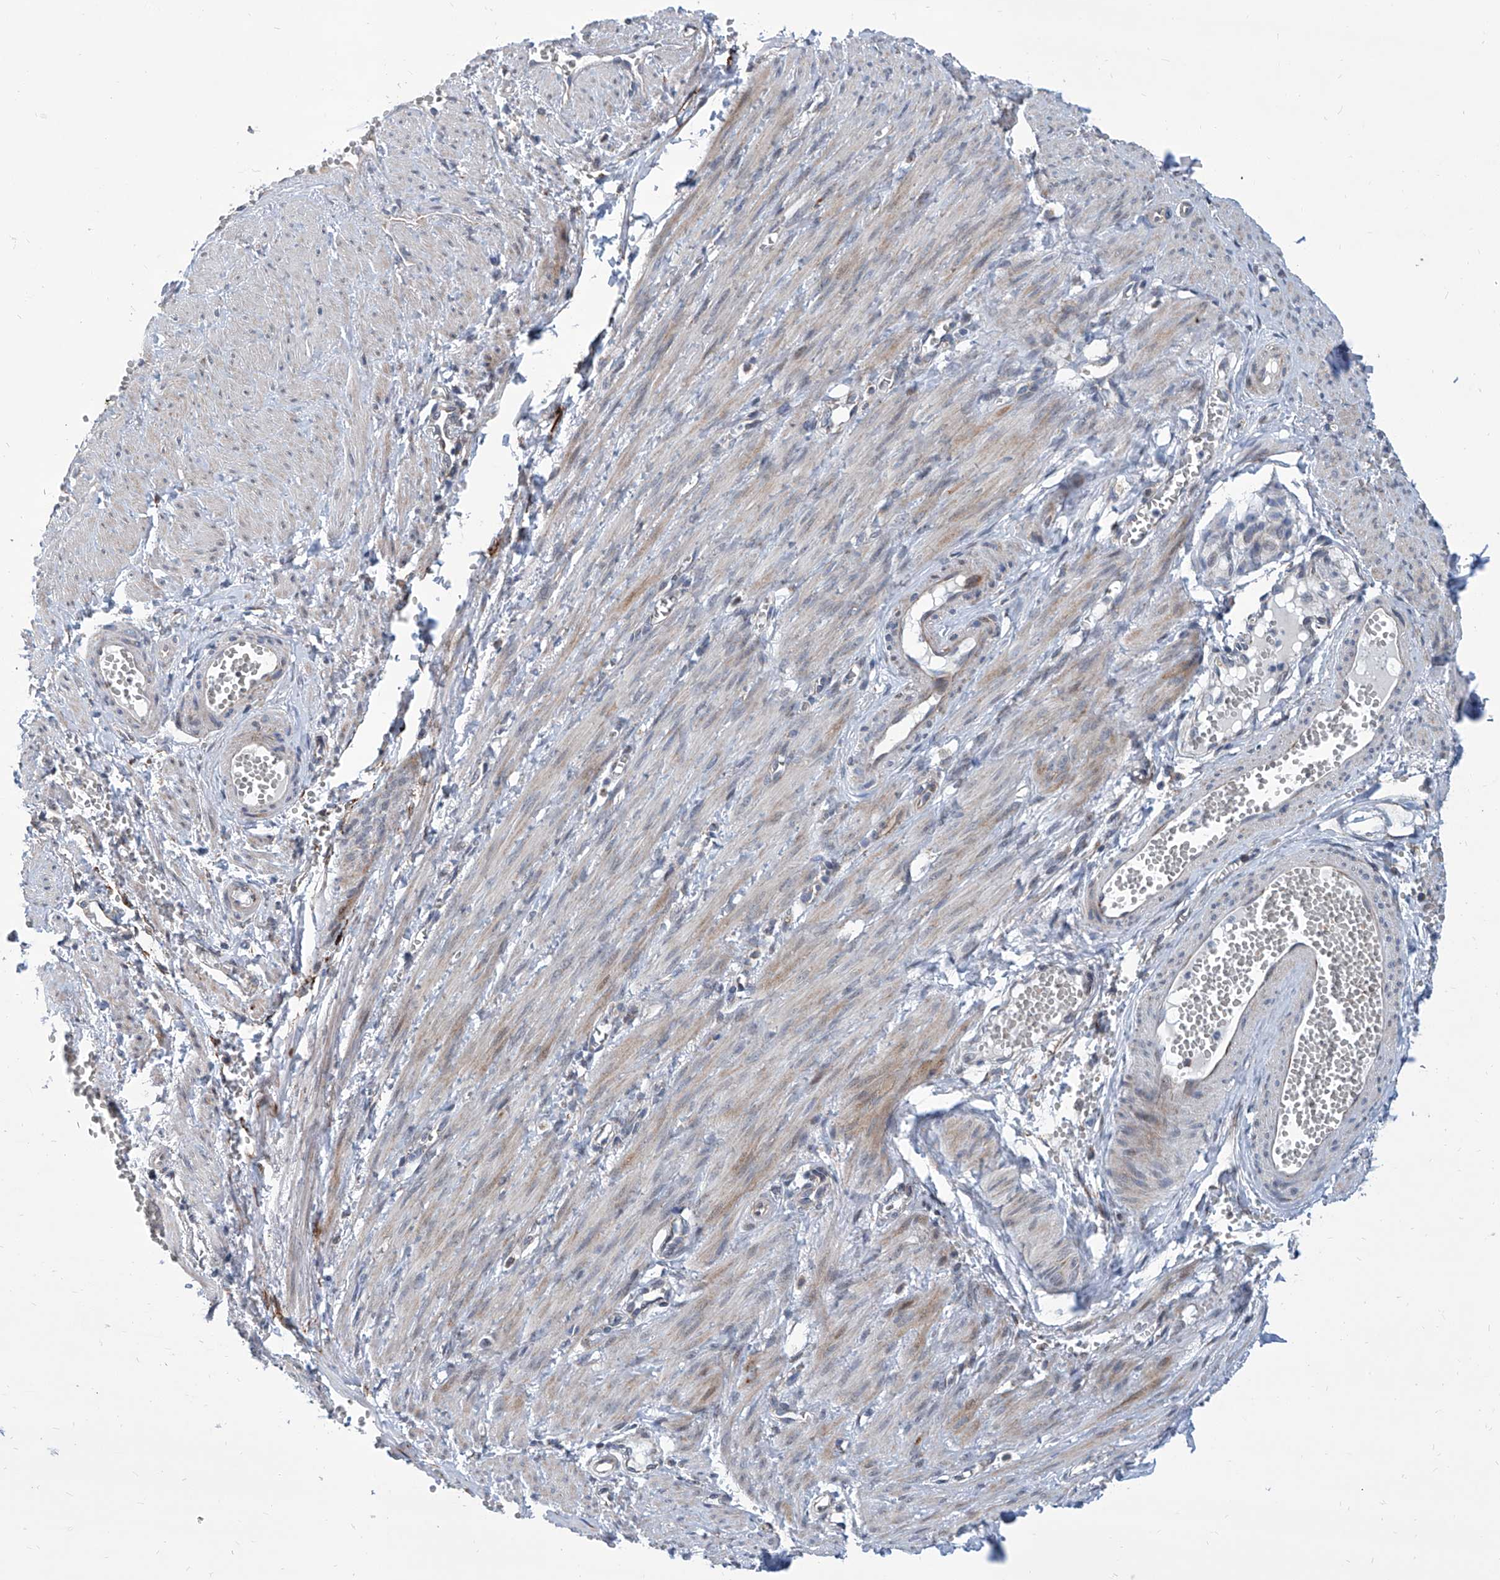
{"staining": {"intensity": "negative", "quantity": "none", "location": "none"}, "tissue": "adipose tissue", "cell_type": "Adipocytes", "image_type": "normal", "snomed": [{"axis": "morphology", "description": "Normal tissue, NOS"}, {"axis": "topography", "description": "Smooth muscle"}, {"axis": "topography", "description": "Peripheral nerve tissue"}], "caption": "Normal adipose tissue was stained to show a protein in brown. There is no significant positivity in adipocytes.", "gene": "USP48", "patient": {"sex": "female", "age": 39}}